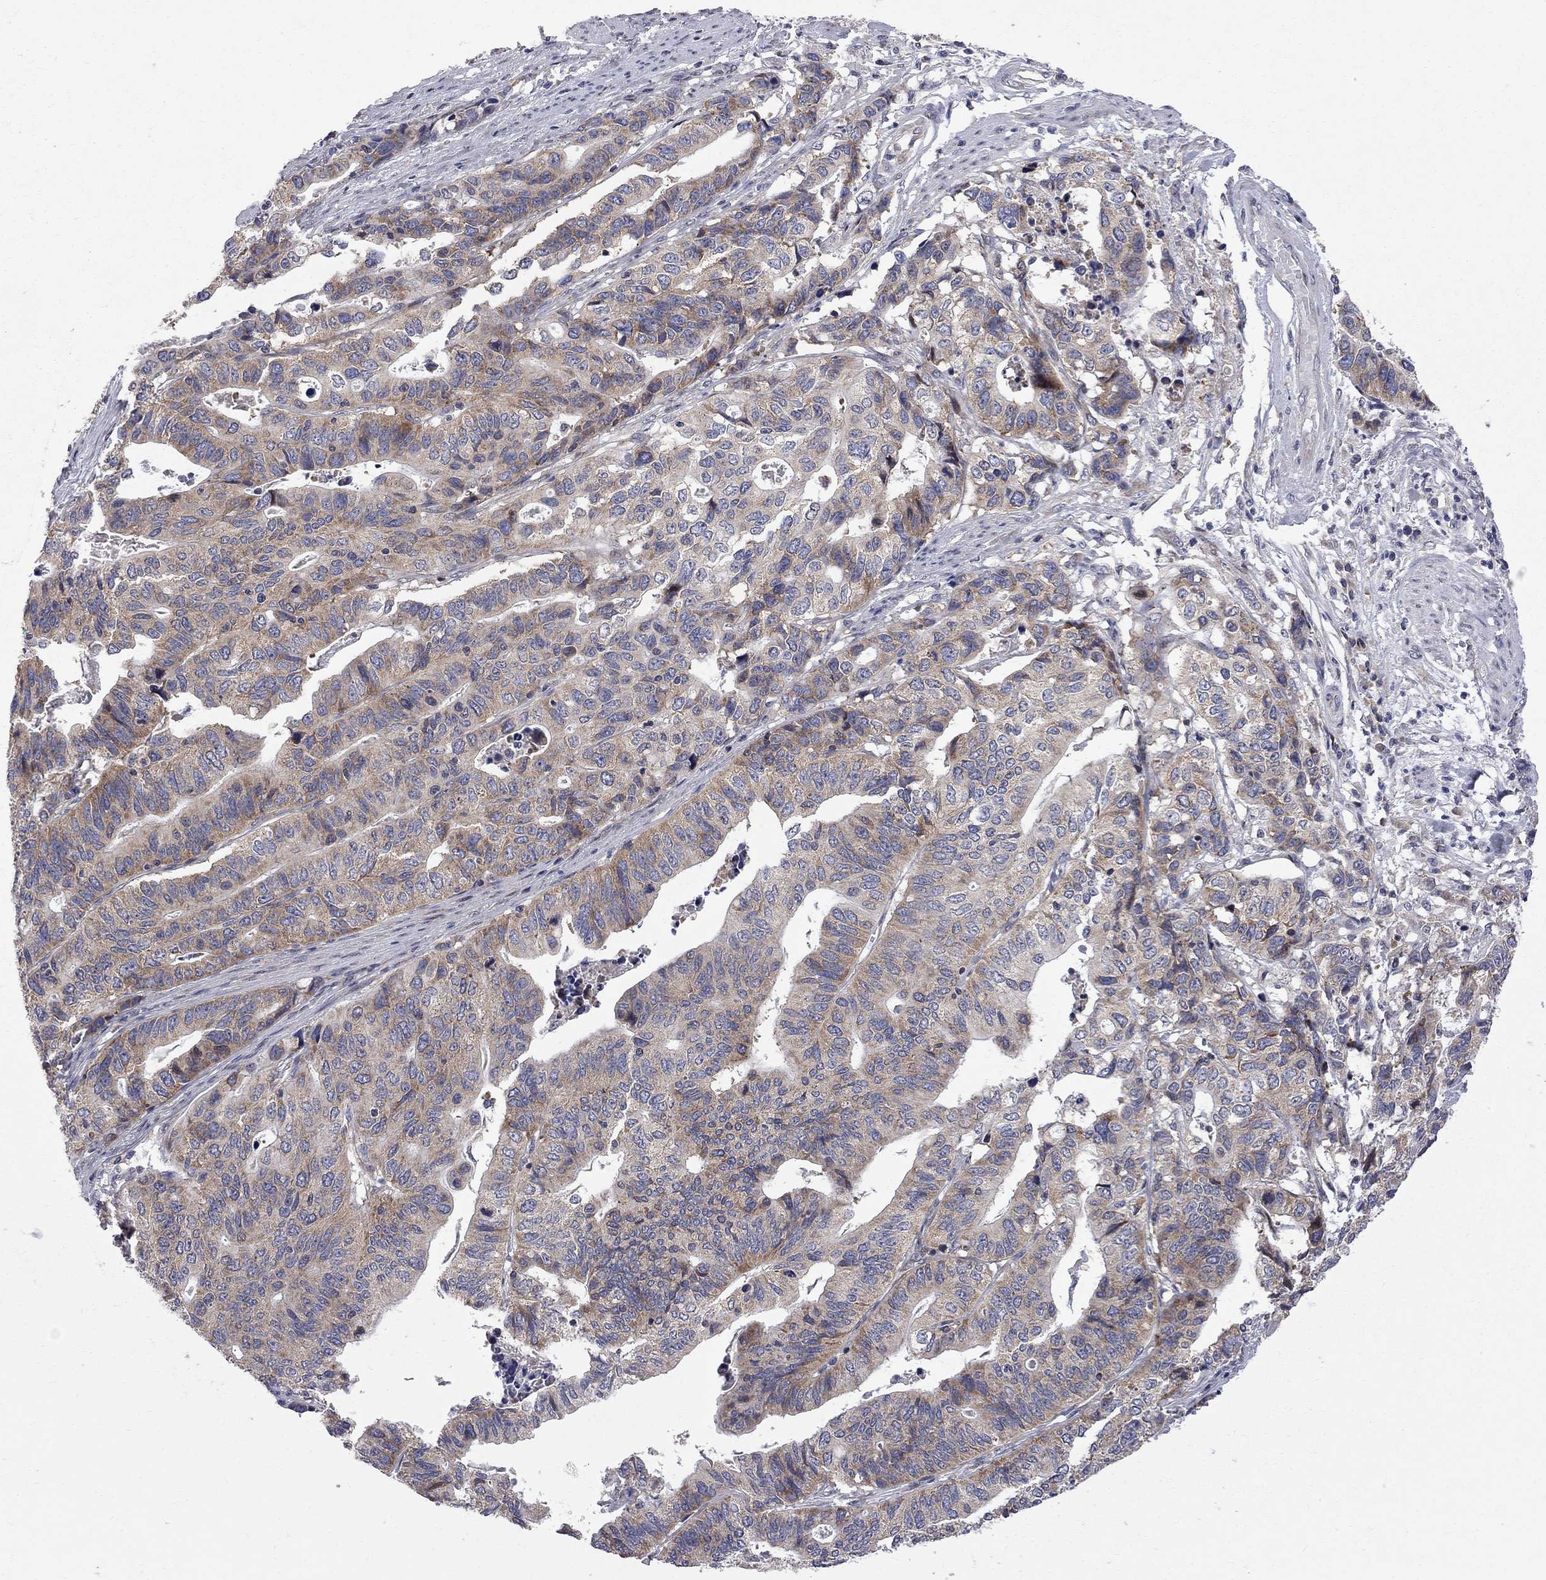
{"staining": {"intensity": "moderate", "quantity": "25%-75%", "location": "cytoplasmic/membranous"}, "tissue": "stomach cancer", "cell_type": "Tumor cells", "image_type": "cancer", "snomed": [{"axis": "morphology", "description": "Adenocarcinoma, NOS"}, {"axis": "topography", "description": "Stomach, upper"}], "caption": "A brown stain shows moderate cytoplasmic/membranous expression of a protein in human stomach adenocarcinoma tumor cells. (brown staining indicates protein expression, while blue staining denotes nuclei).", "gene": "CNOT11", "patient": {"sex": "female", "age": 67}}